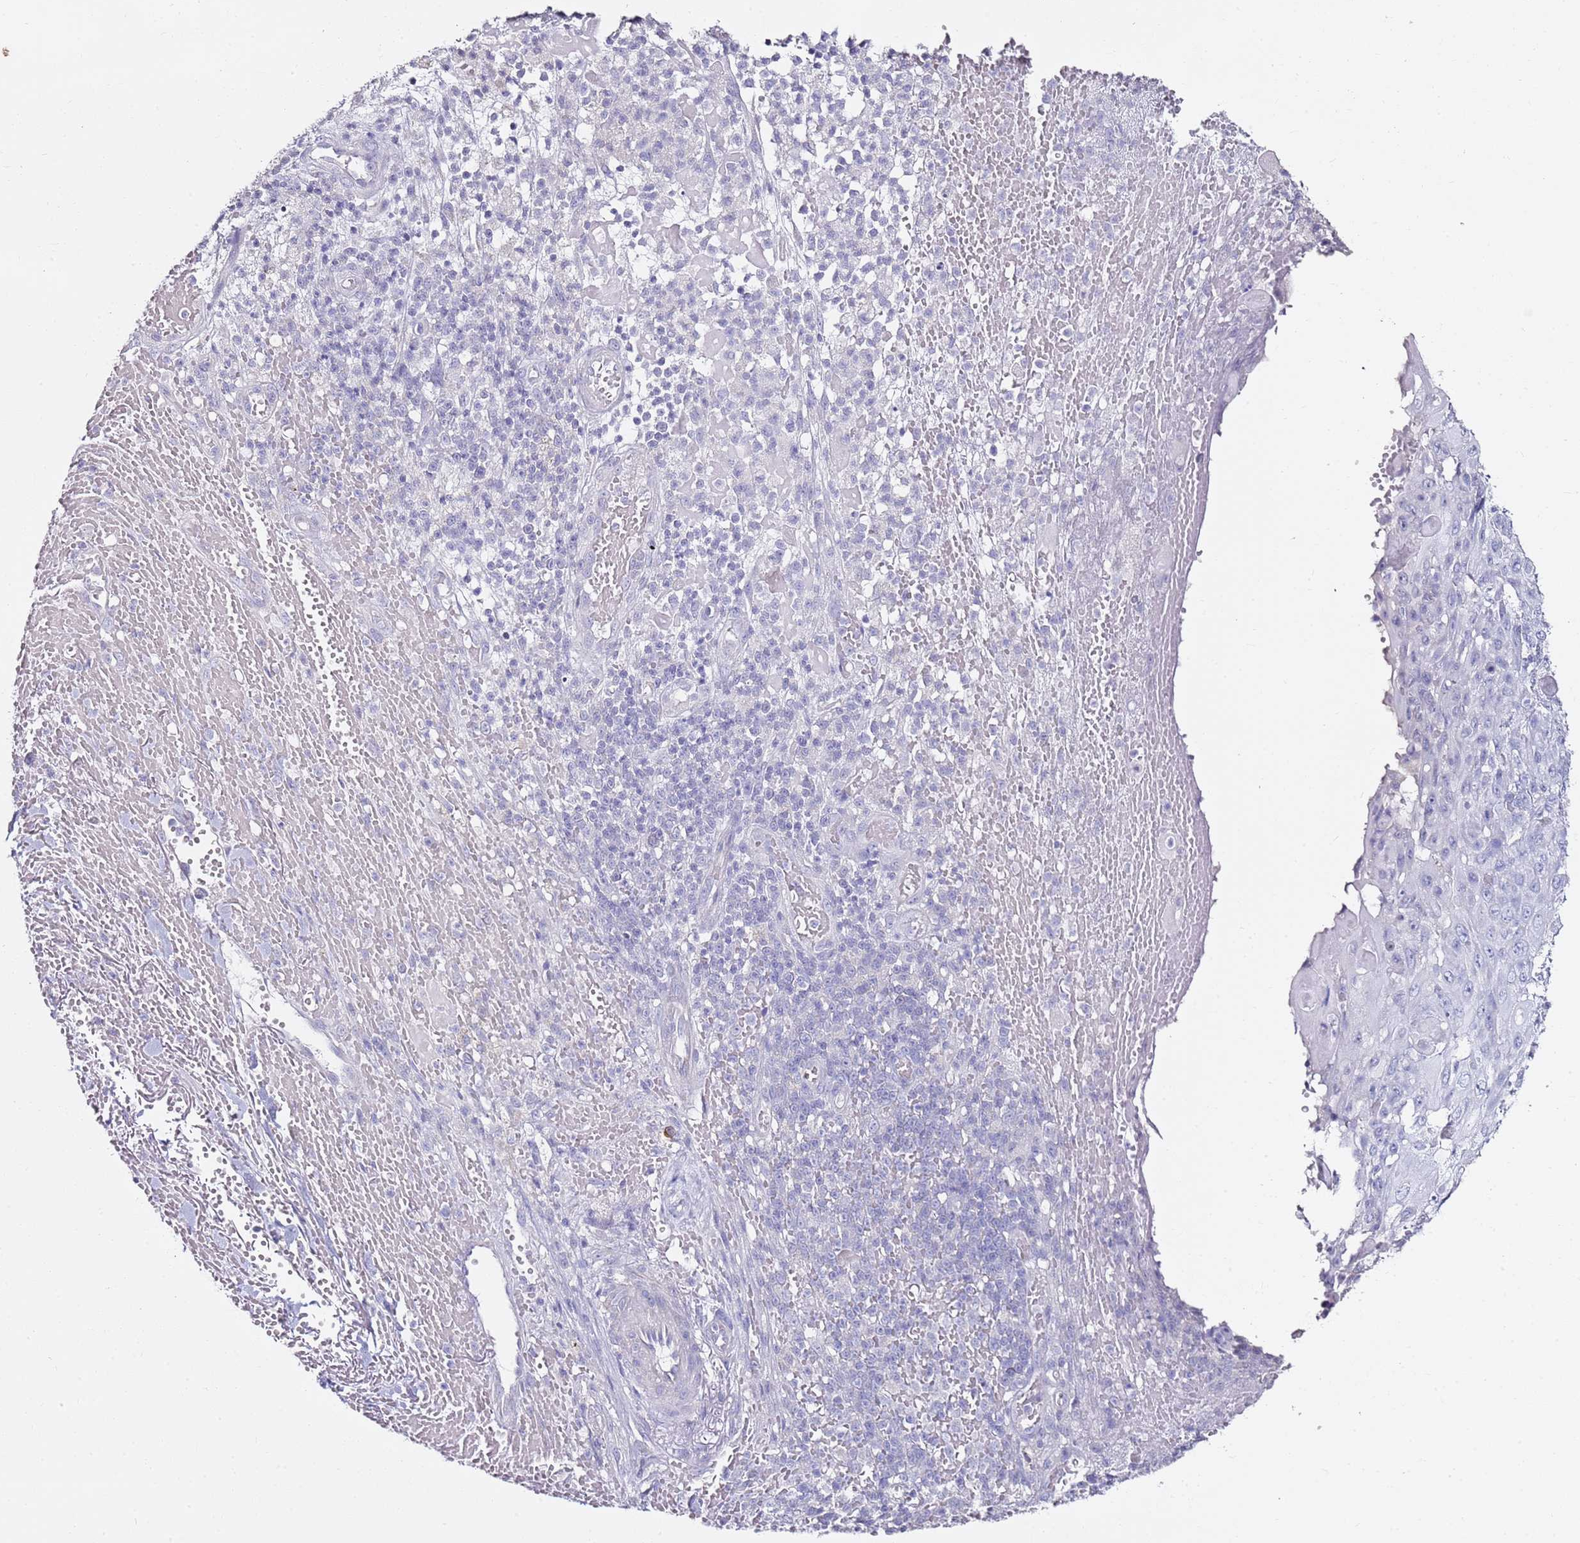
{"staining": {"intensity": "negative", "quantity": "none", "location": "none"}, "tissue": "skin cancer", "cell_type": "Tumor cells", "image_type": "cancer", "snomed": [{"axis": "morphology", "description": "Normal tissue, NOS"}, {"axis": "morphology", "description": "Squamous cell carcinoma, NOS"}, {"axis": "topography", "description": "Skin"}, {"axis": "topography", "description": "Cartilage tissue"}], "caption": "Tumor cells are negative for brown protein staining in squamous cell carcinoma (skin).", "gene": "MYBPC3", "patient": {"sex": "female", "age": 79}}